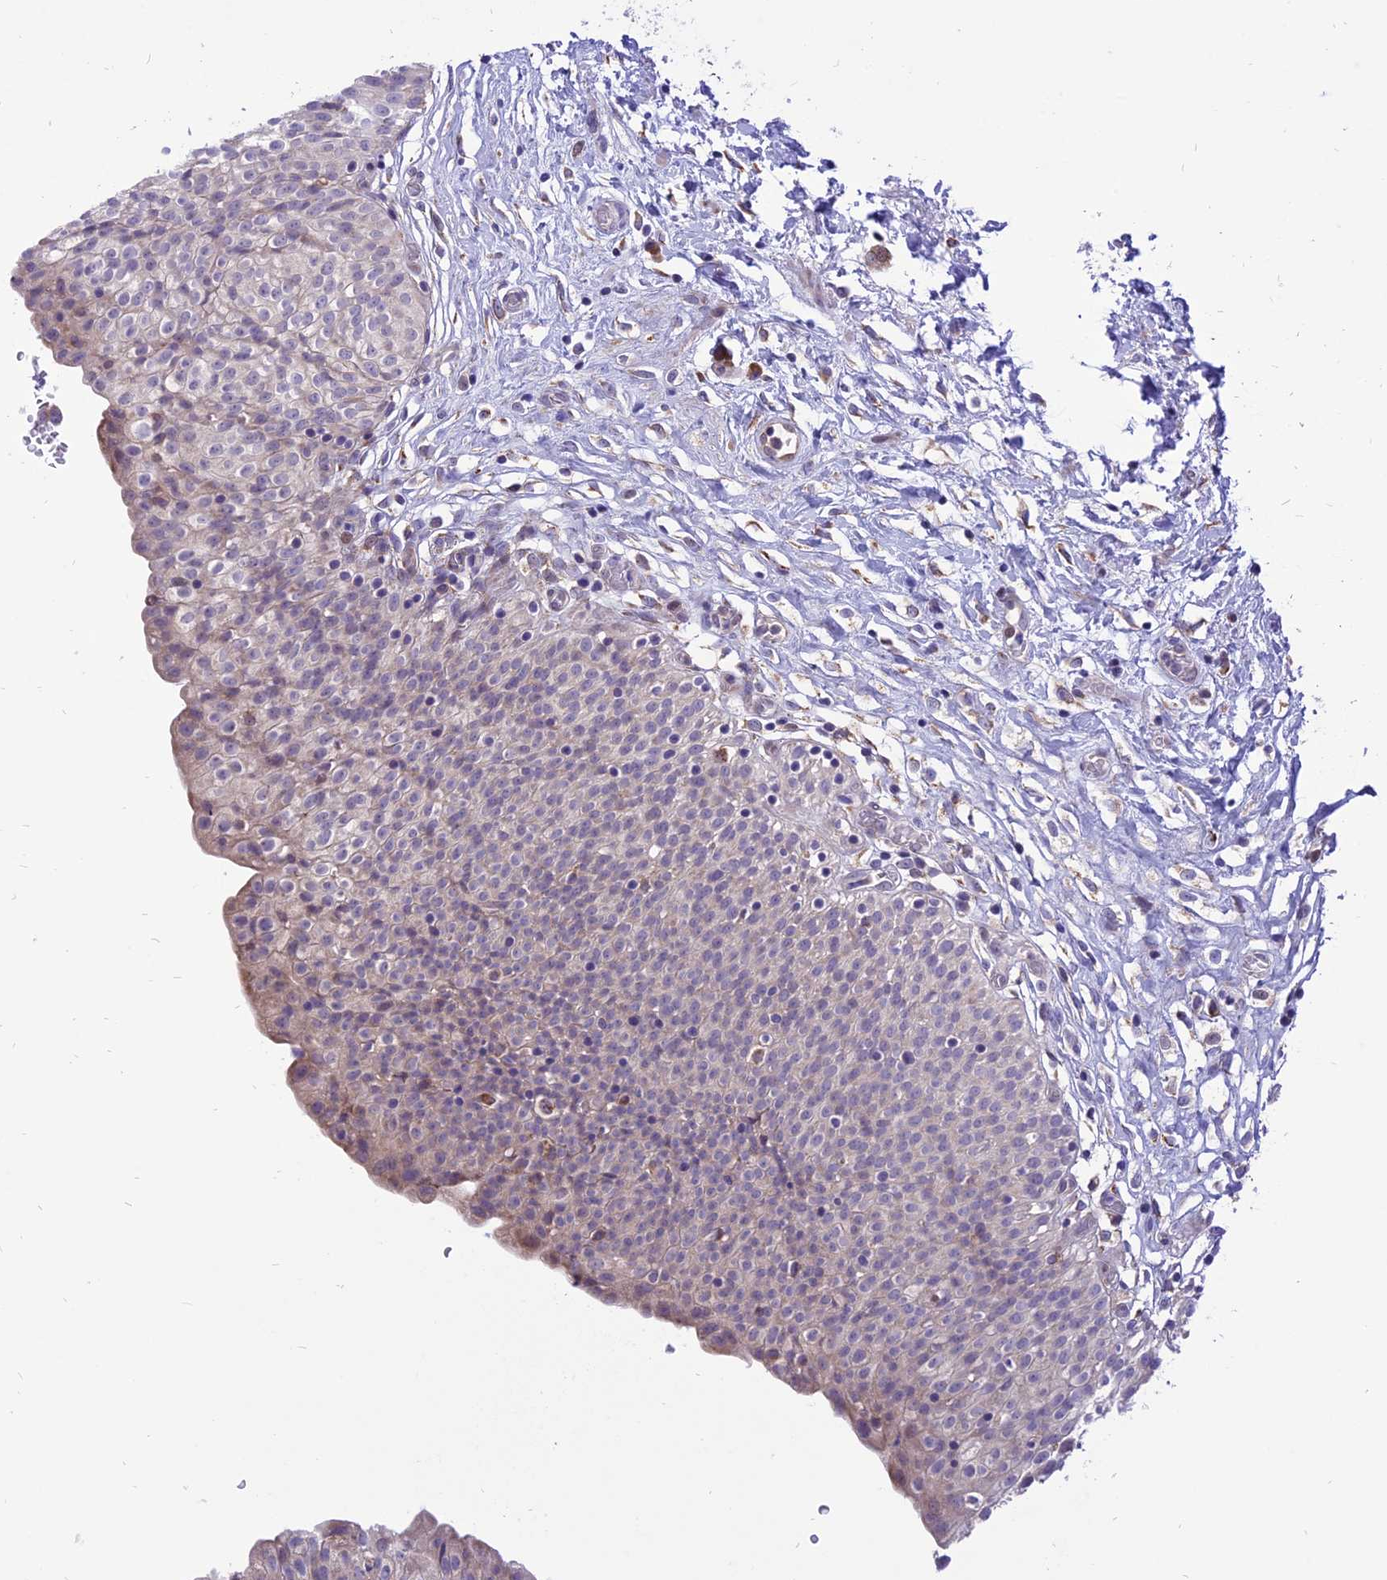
{"staining": {"intensity": "weak", "quantity": "25%-75%", "location": "cytoplasmic/membranous"}, "tissue": "urinary bladder", "cell_type": "Urothelial cells", "image_type": "normal", "snomed": [{"axis": "morphology", "description": "Normal tissue, NOS"}, {"axis": "topography", "description": "Urinary bladder"}], "caption": "A high-resolution micrograph shows IHC staining of unremarkable urinary bladder, which shows weak cytoplasmic/membranous positivity in approximately 25%-75% of urothelial cells. (DAB IHC with brightfield microscopy, high magnification).", "gene": "ARMCX6", "patient": {"sex": "male", "age": 55}}